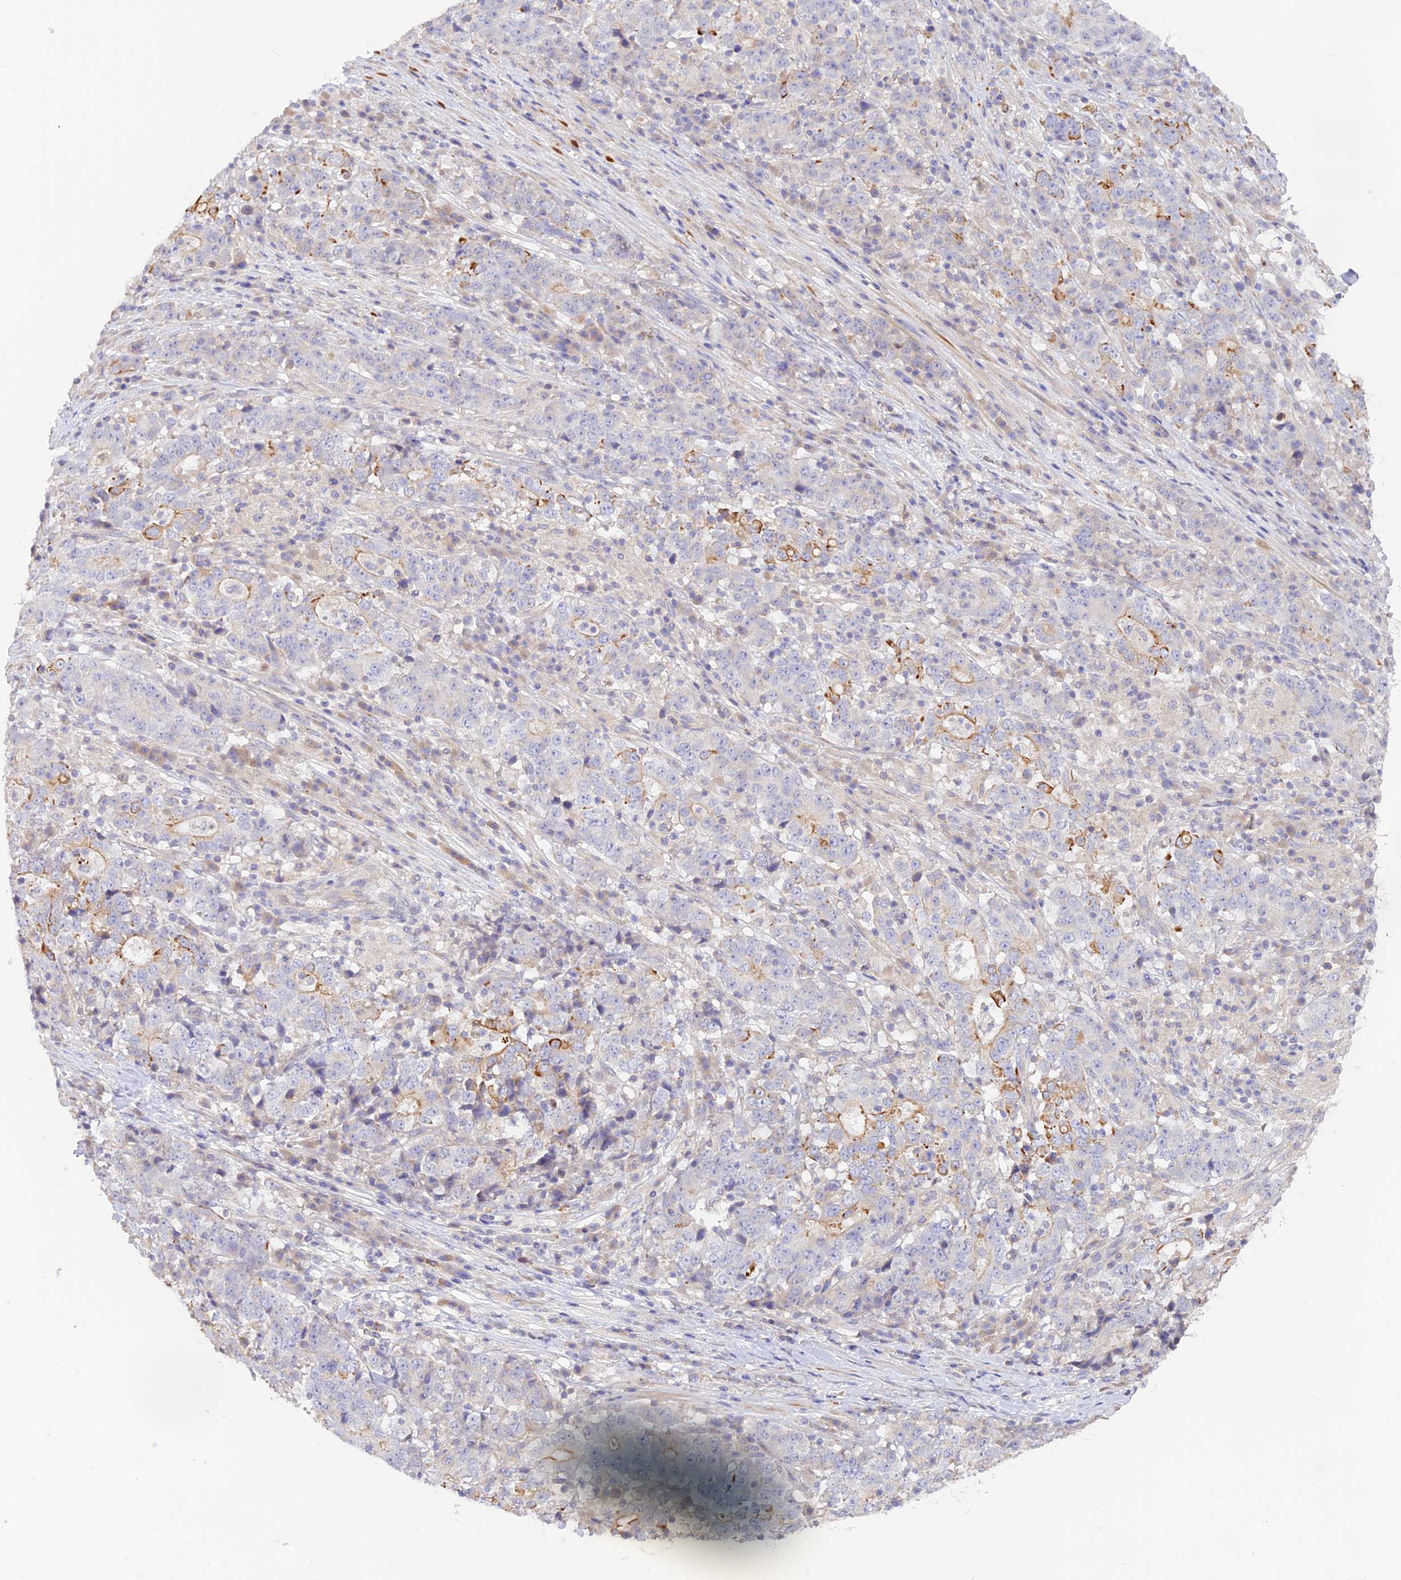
{"staining": {"intensity": "moderate", "quantity": "<25%", "location": "cytoplasmic/membranous"}, "tissue": "stomach cancer", "cell_type": "Tumor cells", "image_type": "cancer", "snomed": [{"axis": "morphology", "description": "Adenocarcinoma, NOS"}, {"axis": "topography", "description": "Stomach"}], "caption": "Stomach cancer stained for a protein exhibits moderate cytoplasmic/membranous positivity in tumor cells.", "gene": "CAMSAP3", "patient": {"sex": "male", "age": 59}}